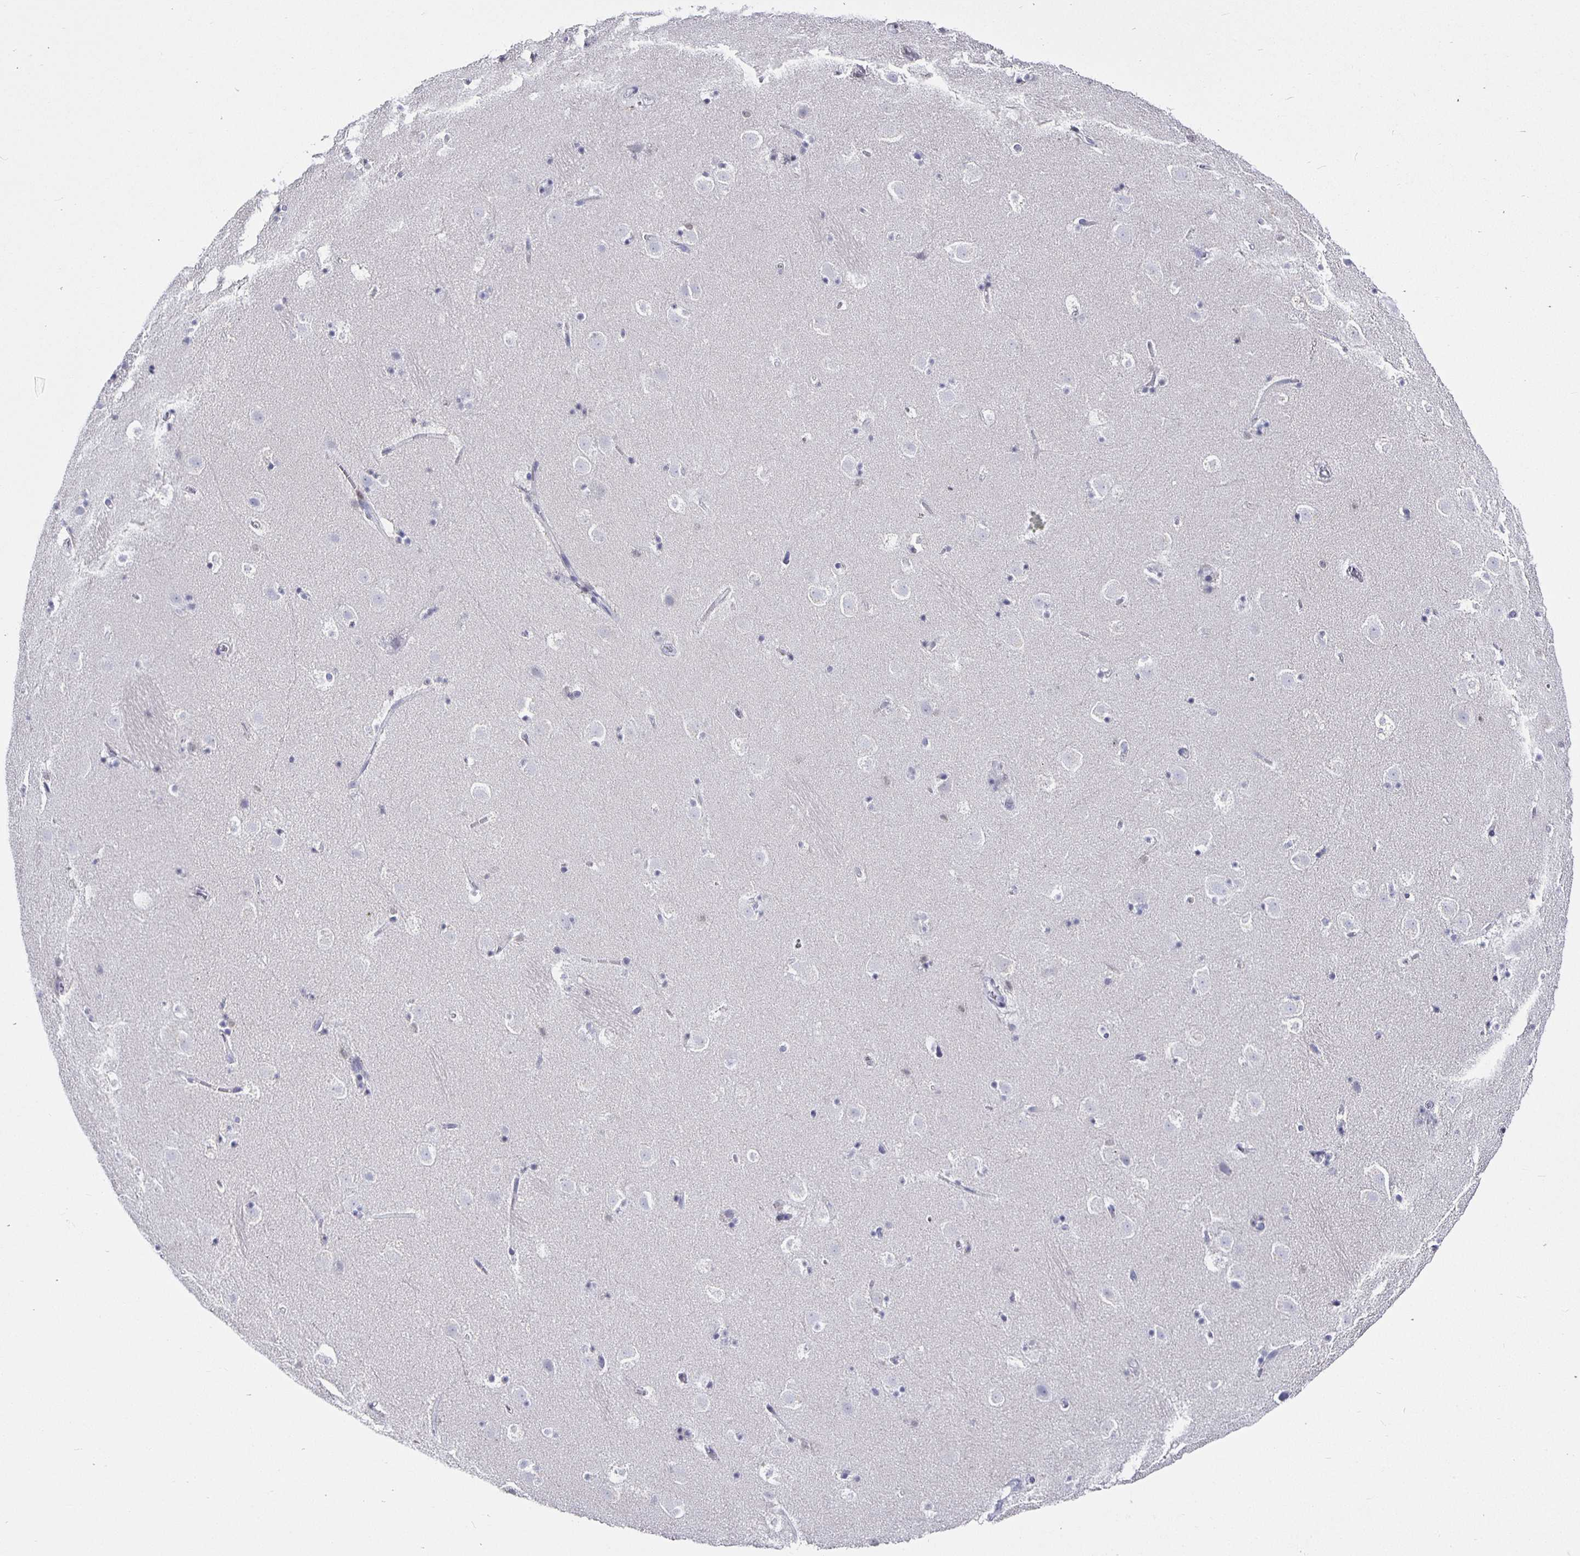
{"staining": {"intensity": "negative", "quantity": "none", "location": "none"}, "tissue": "caudate", "cell_type": "Glial cells", "image_type": "normal", "snomed": [{"axis": "morphology", "description": "Normal tissue, NOS"}, {"axis": "topography", "description": "Lateral ventricle wall"}], "caption": "The image reveals no staining of glial cells in normal caudate.", "gene": "RUNX2", "patient": {"sex": "male", "age": 37}}